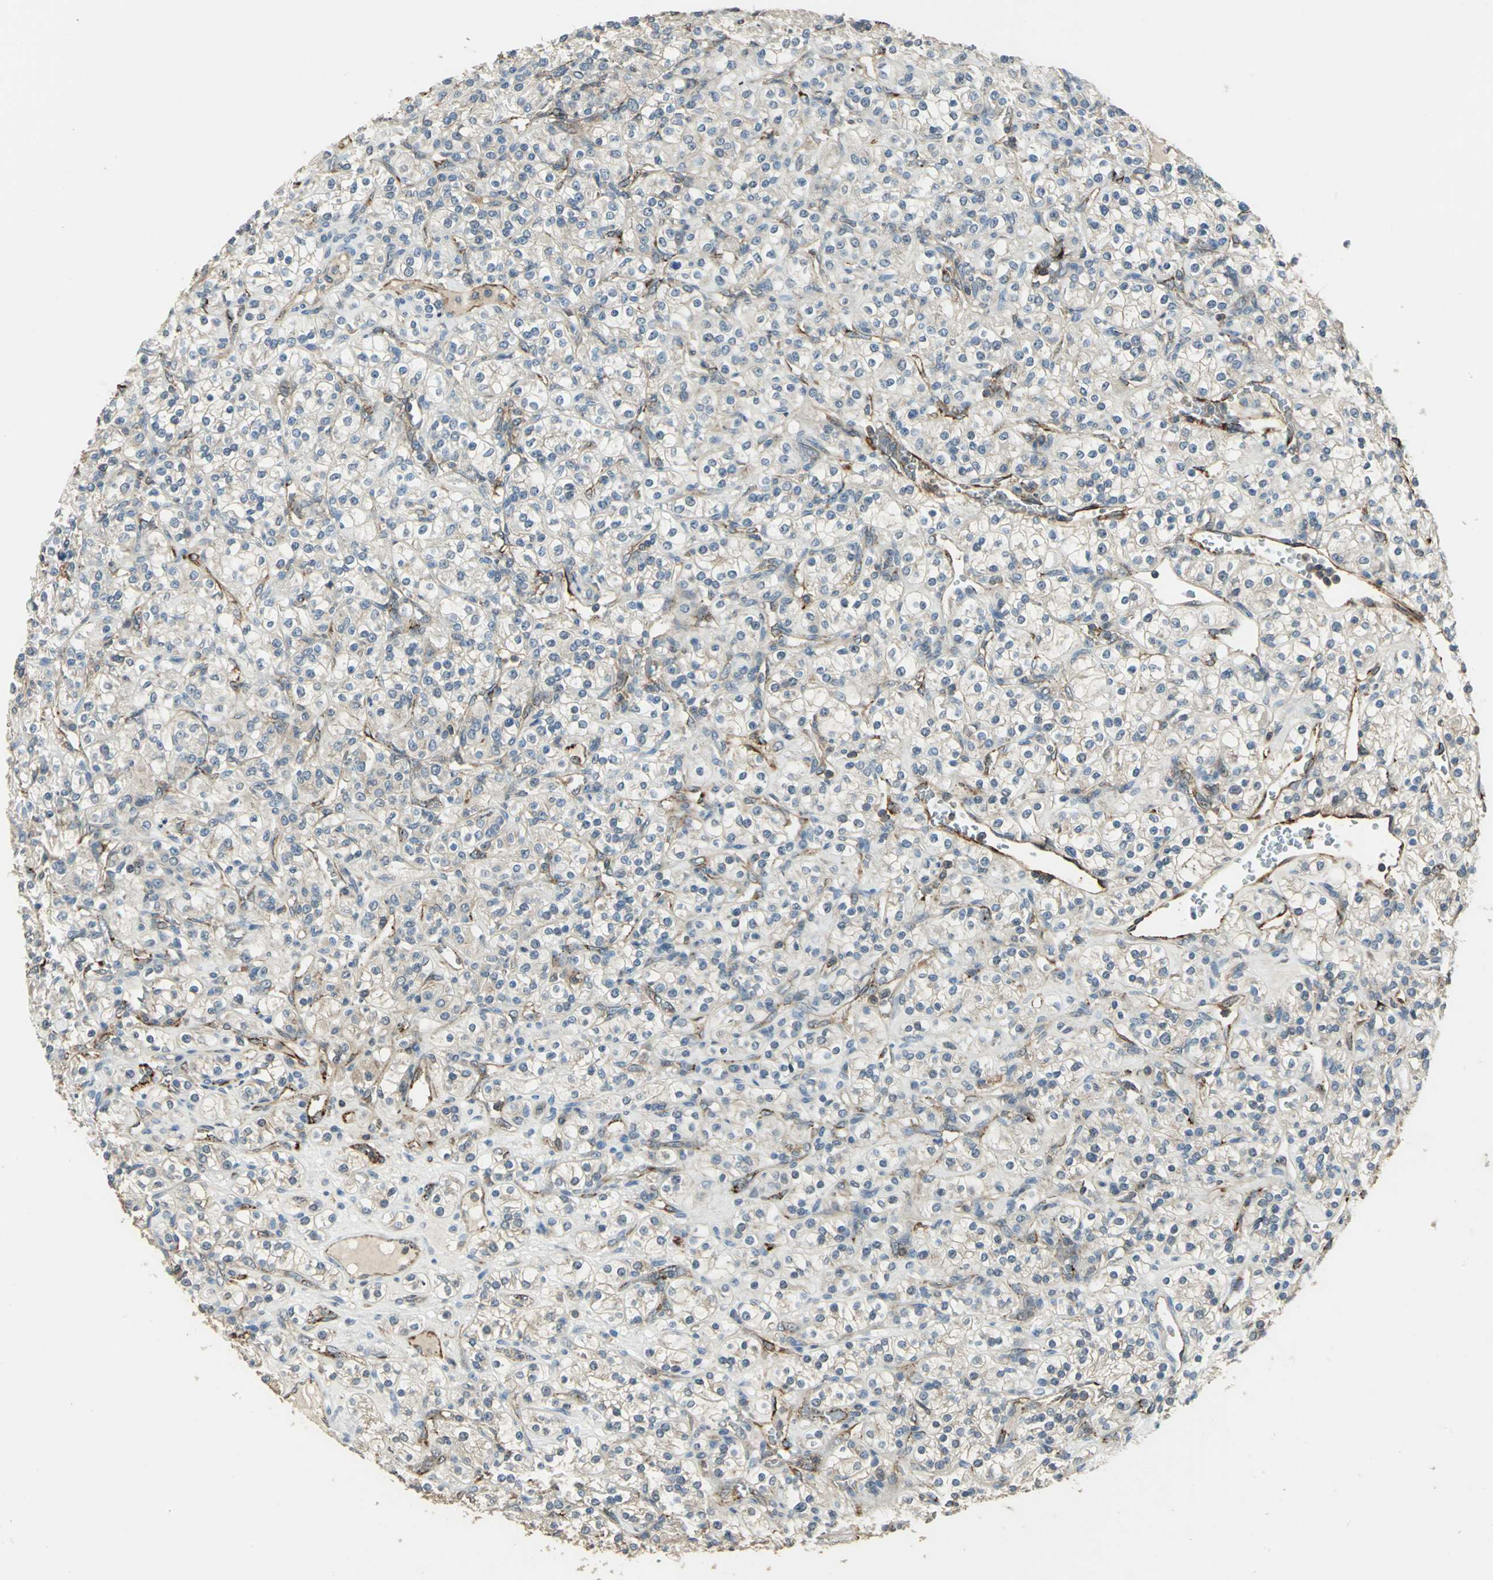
{"staining": {"intensity": "weak", "quantity": "25%-75%", "location": "cytoplasmic/membranous"}, "tissue": "renal cancer", "cell_type": "Tumor cells", "image_type": "cancer", "snomed": [{"axis": "morphology", "description": "Adenocarcinoma, NOS"}, {"axis": "topography", "description": "Kidney"}], "caption": "A histopathology image of human renal cancer (adenocarcinoma) stained for a protein reveals weak cytoplasmic/membranous brown staining in tumor cells.", "gene": "RAPGEF1", "patient": {"sex": "male", "age": 77}}